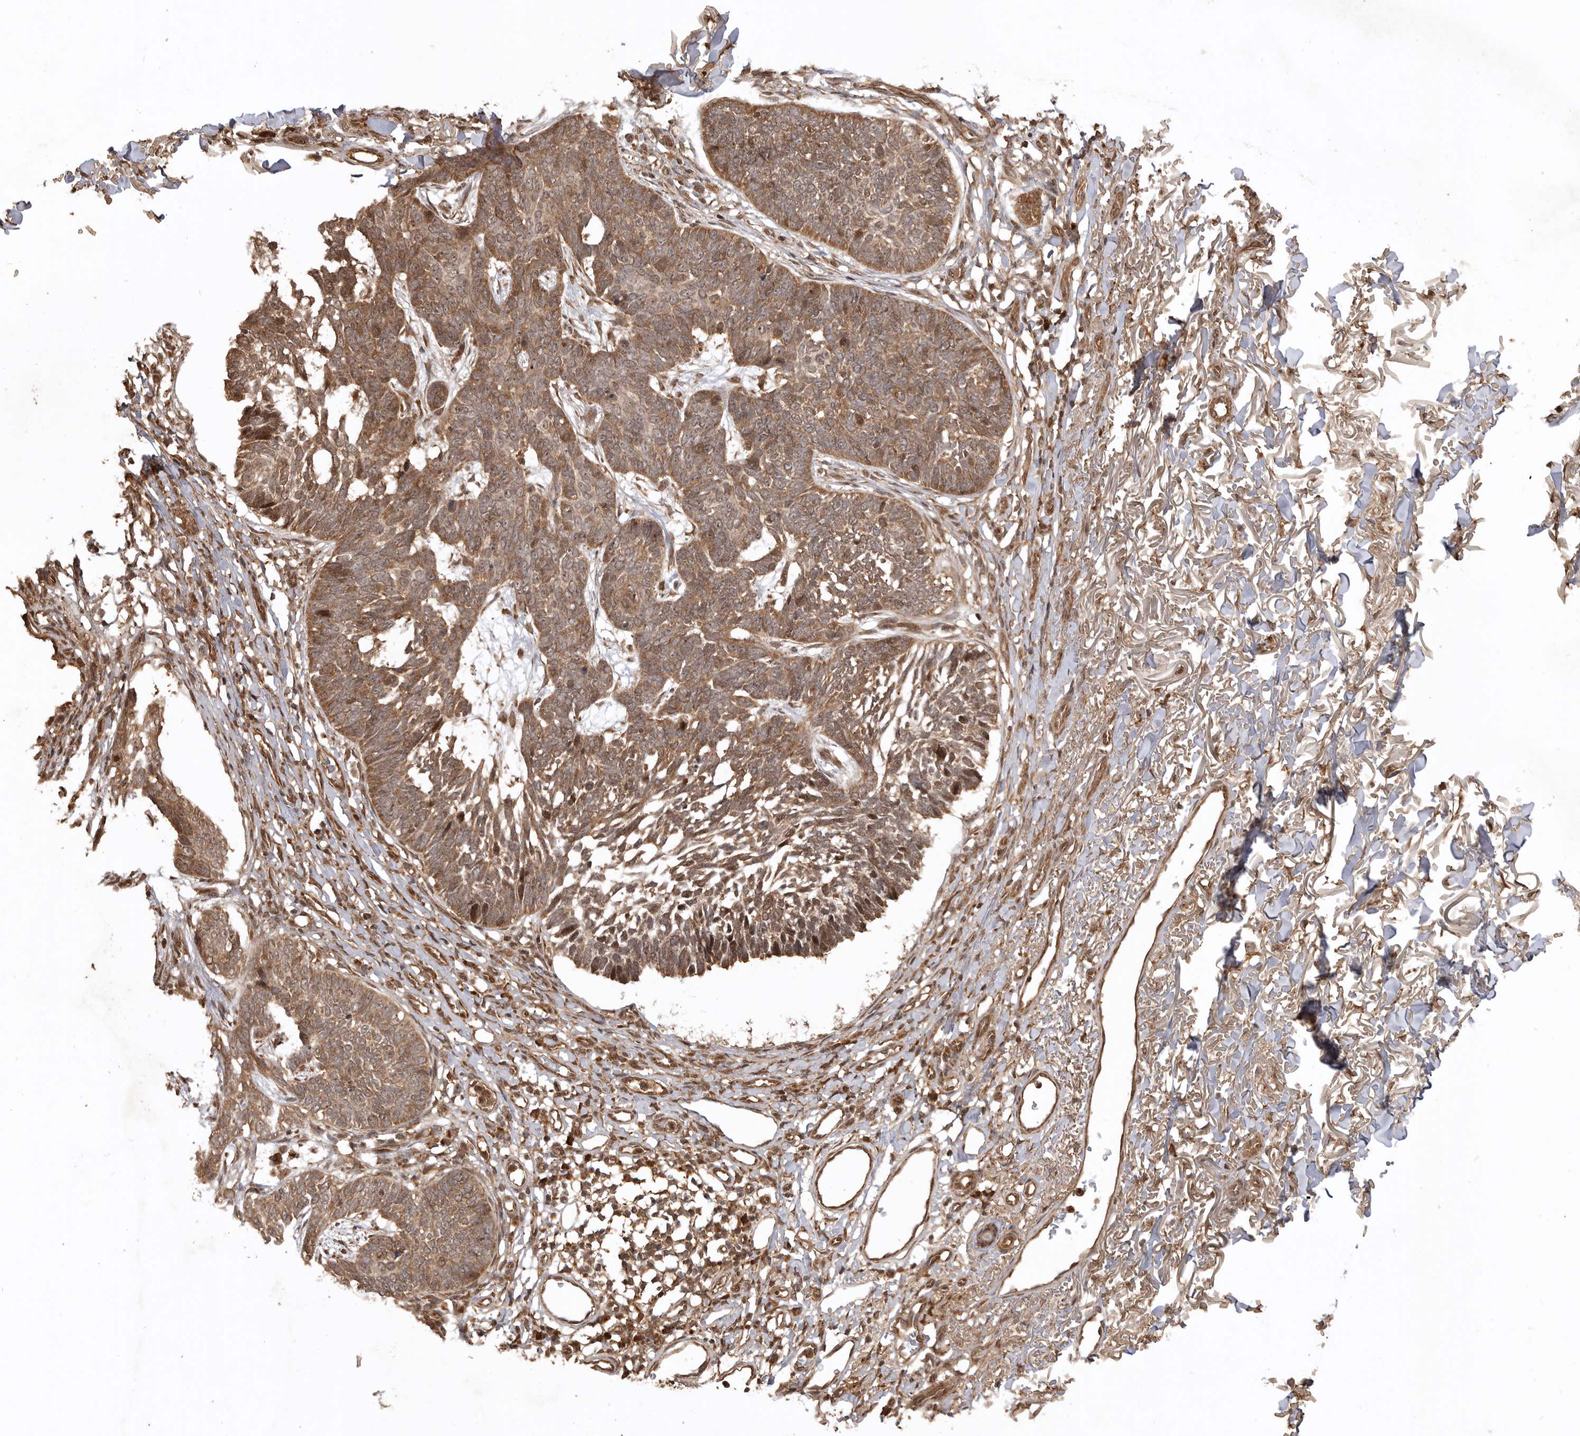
{"staining": {"intensity": "moderate", "quantity": ">75%", "location": "cytoplasmic/membranous"}, "tissue": "skin cancer", "cell_type": "Tumor cells", "image_type": "cancer", "snomed": [{"axis": "morphology", "description": "Normal tissue, NOS"}, {"axis": "morphology", "description": "Basal cell carcinoma"}, {"axis": "topography", "description": "Skin"}], "caption": "Tumor cells reveal medium levels of moderate cytoplasmic/membranous staining in about >75% of cells in basal cell carcinoma (skin). (brown staining indicates protein expression, while blue staining denotes nuclei).", "gene": "BOC", "patient": {"sex": "male", "age": 77}}